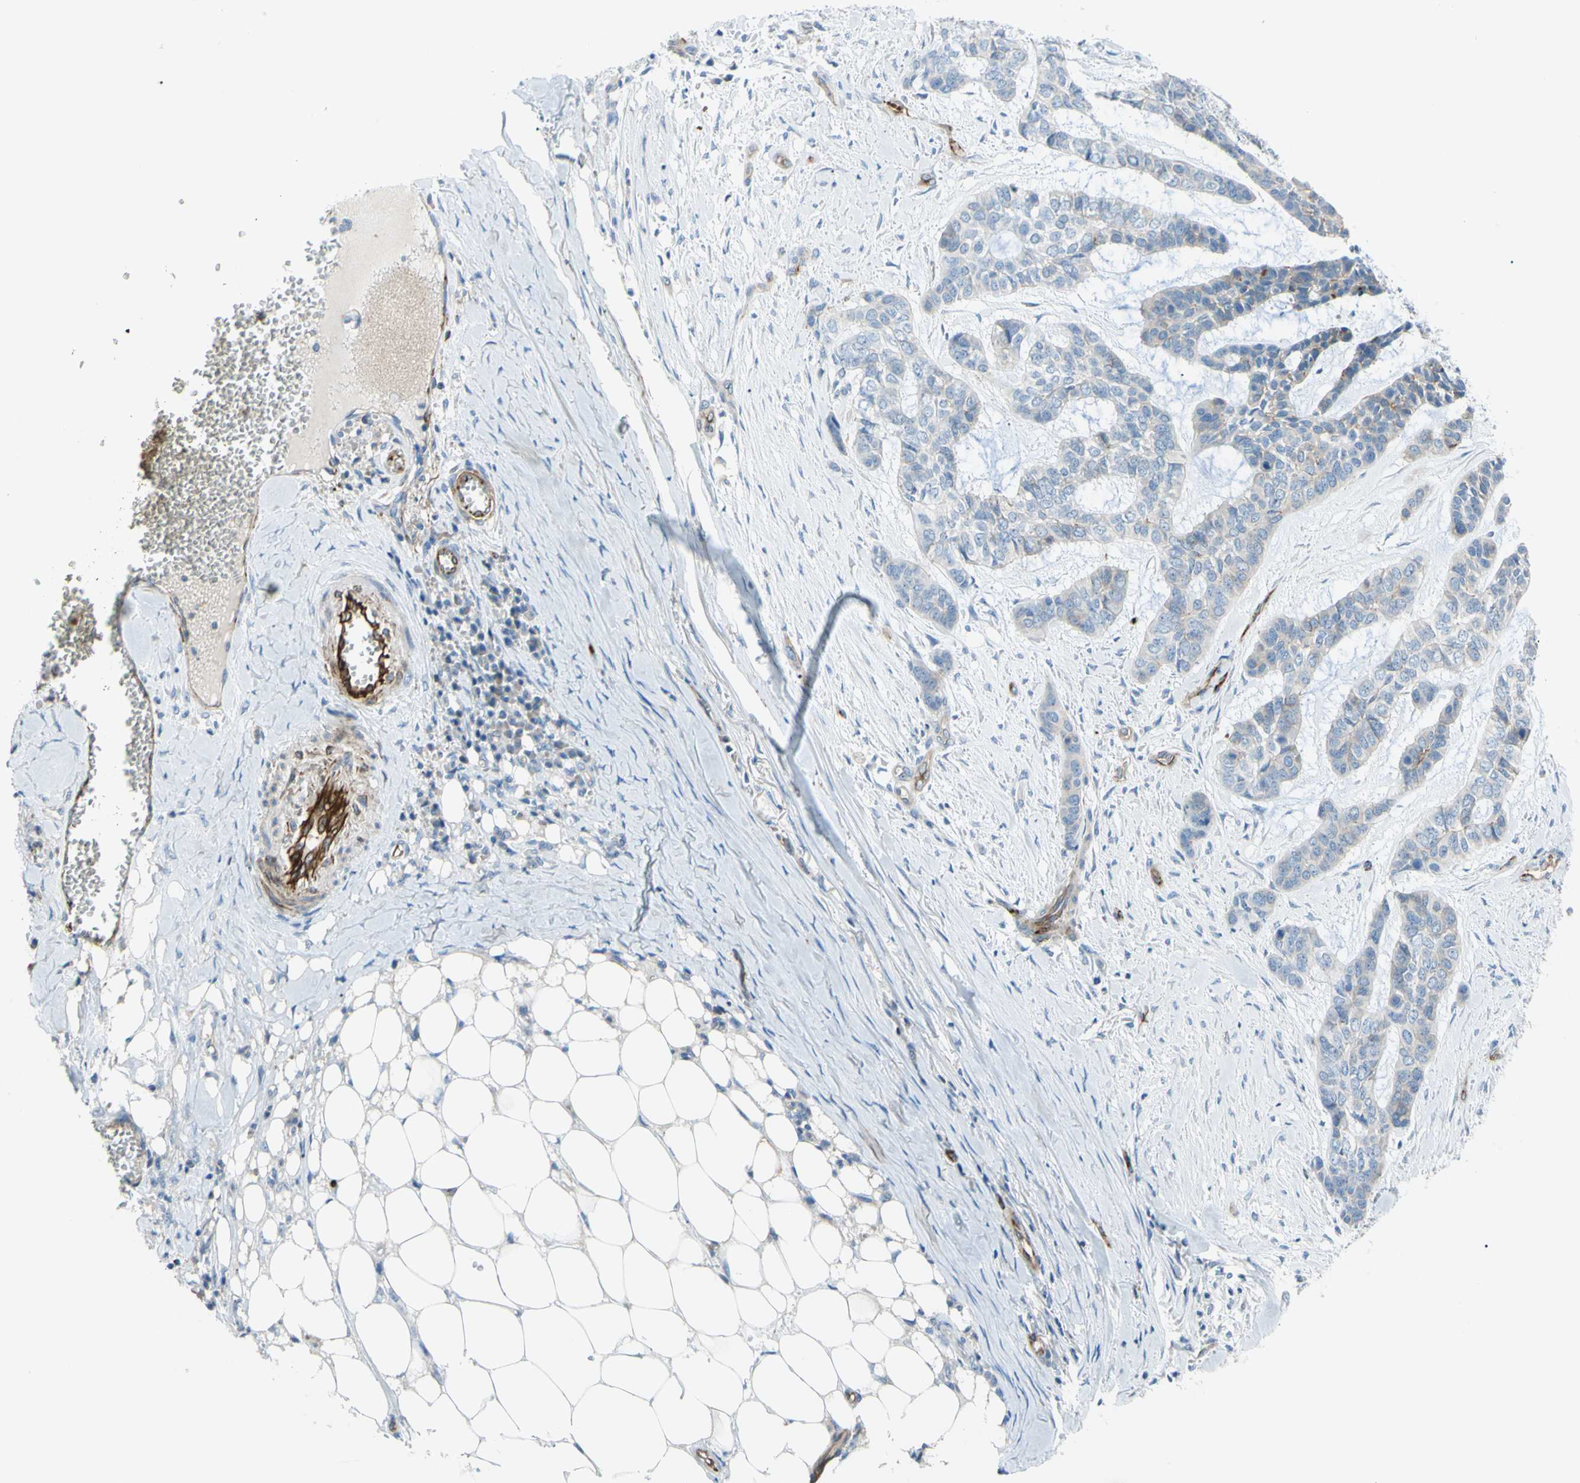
{"staining": {"intensity": "weak", "quantity": "<25%", "location": "cytoplasmic/membranous"}, "tissue": "skin cancer", "cell_type": "Tumor cells", "image_type": "cancer", "snomed": [{"axis": "morphology", "description": "Basal cell carcinoma"}, {"axis": "topography", "description": "Skin"}], "caption": "There is no significant positivity in tumor cells of skin basal cell carcinoma.", "gene": "PRRG2", "patient": {"sex": "female", "age": 64}}